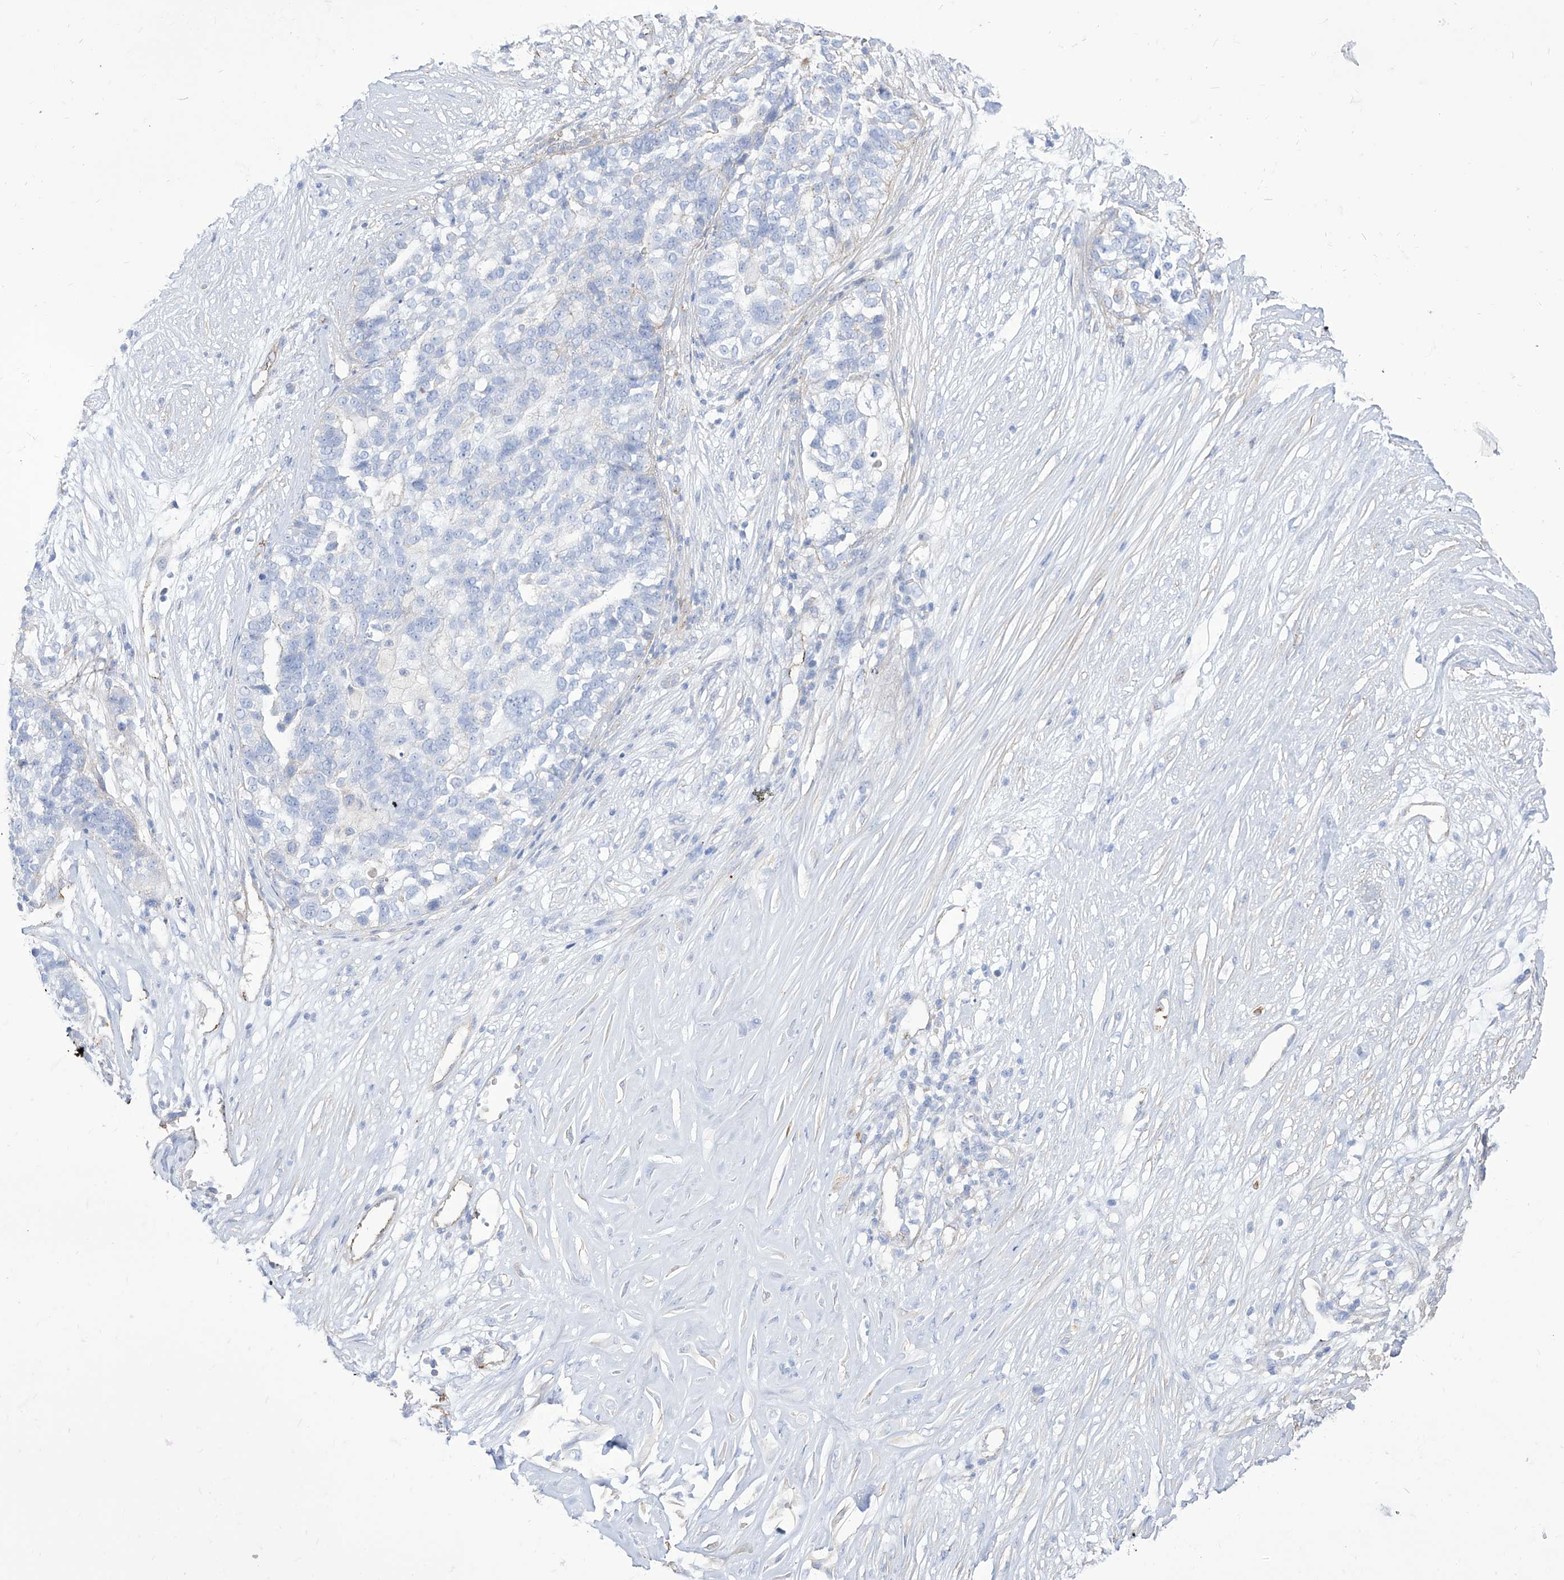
{"staining": {"intensity": "negative", "quantity": "none", "location": "none"}, "tissue": "ovarian cancer", "cell_type": "Tumor cells", "image_type": "cancer", "snomed": [{"axis": "morphology", "description": "Cystadenocarcinoma, serous, NOS"}, {"axis": "topography", "description": "Ovary"}], "caption": "IHC of human serous cystadenocarcinoma (ovarian) shows no staining in tumor cells.", "gene": "C1orf74", "patient": {"sex": "female", "age": 59}}